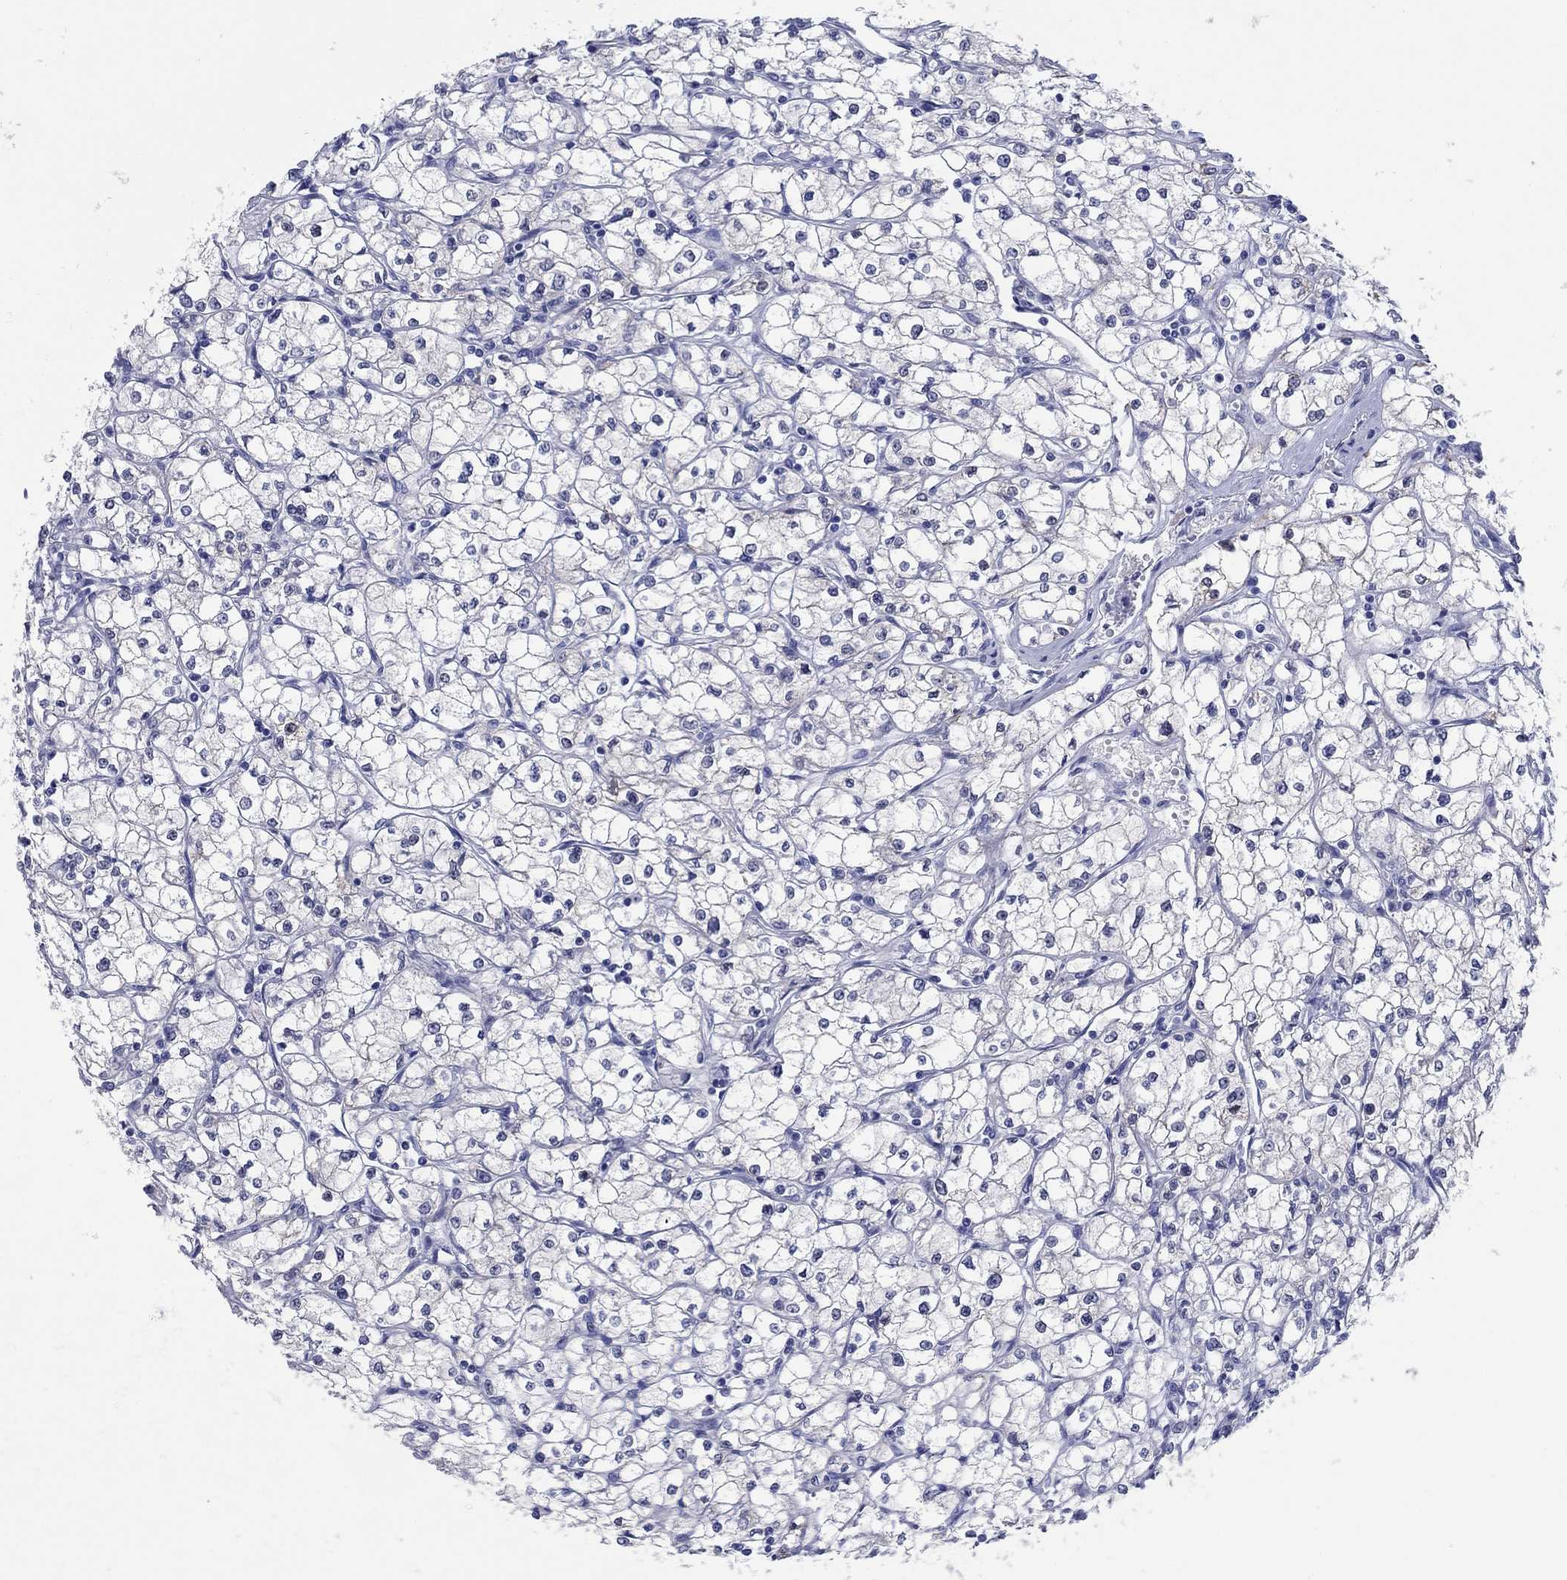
{"staining": {"intensity": "negative", "quantity": "none", "location": "none"}, "tissue": "renal cancer", "cell_type": "Tumor cells", "image_type": "cancer", "snomed": [{"axis": "morphology", "description": "Adenocarcinoma, NOS"}, {"axis": "topography", "description": "Kidney"}], "caption": "Tumor cells show no significant protein expression in adenocarcinoma (renal). (Stains: DAB (3,3'-diaminobenzidine) IHC with hematoxylin counter stain, Microscopy: brightfield microscopy at high magnification).", "gene": "AKR1C2", "patient": {"sex": "male", "age": 67}}